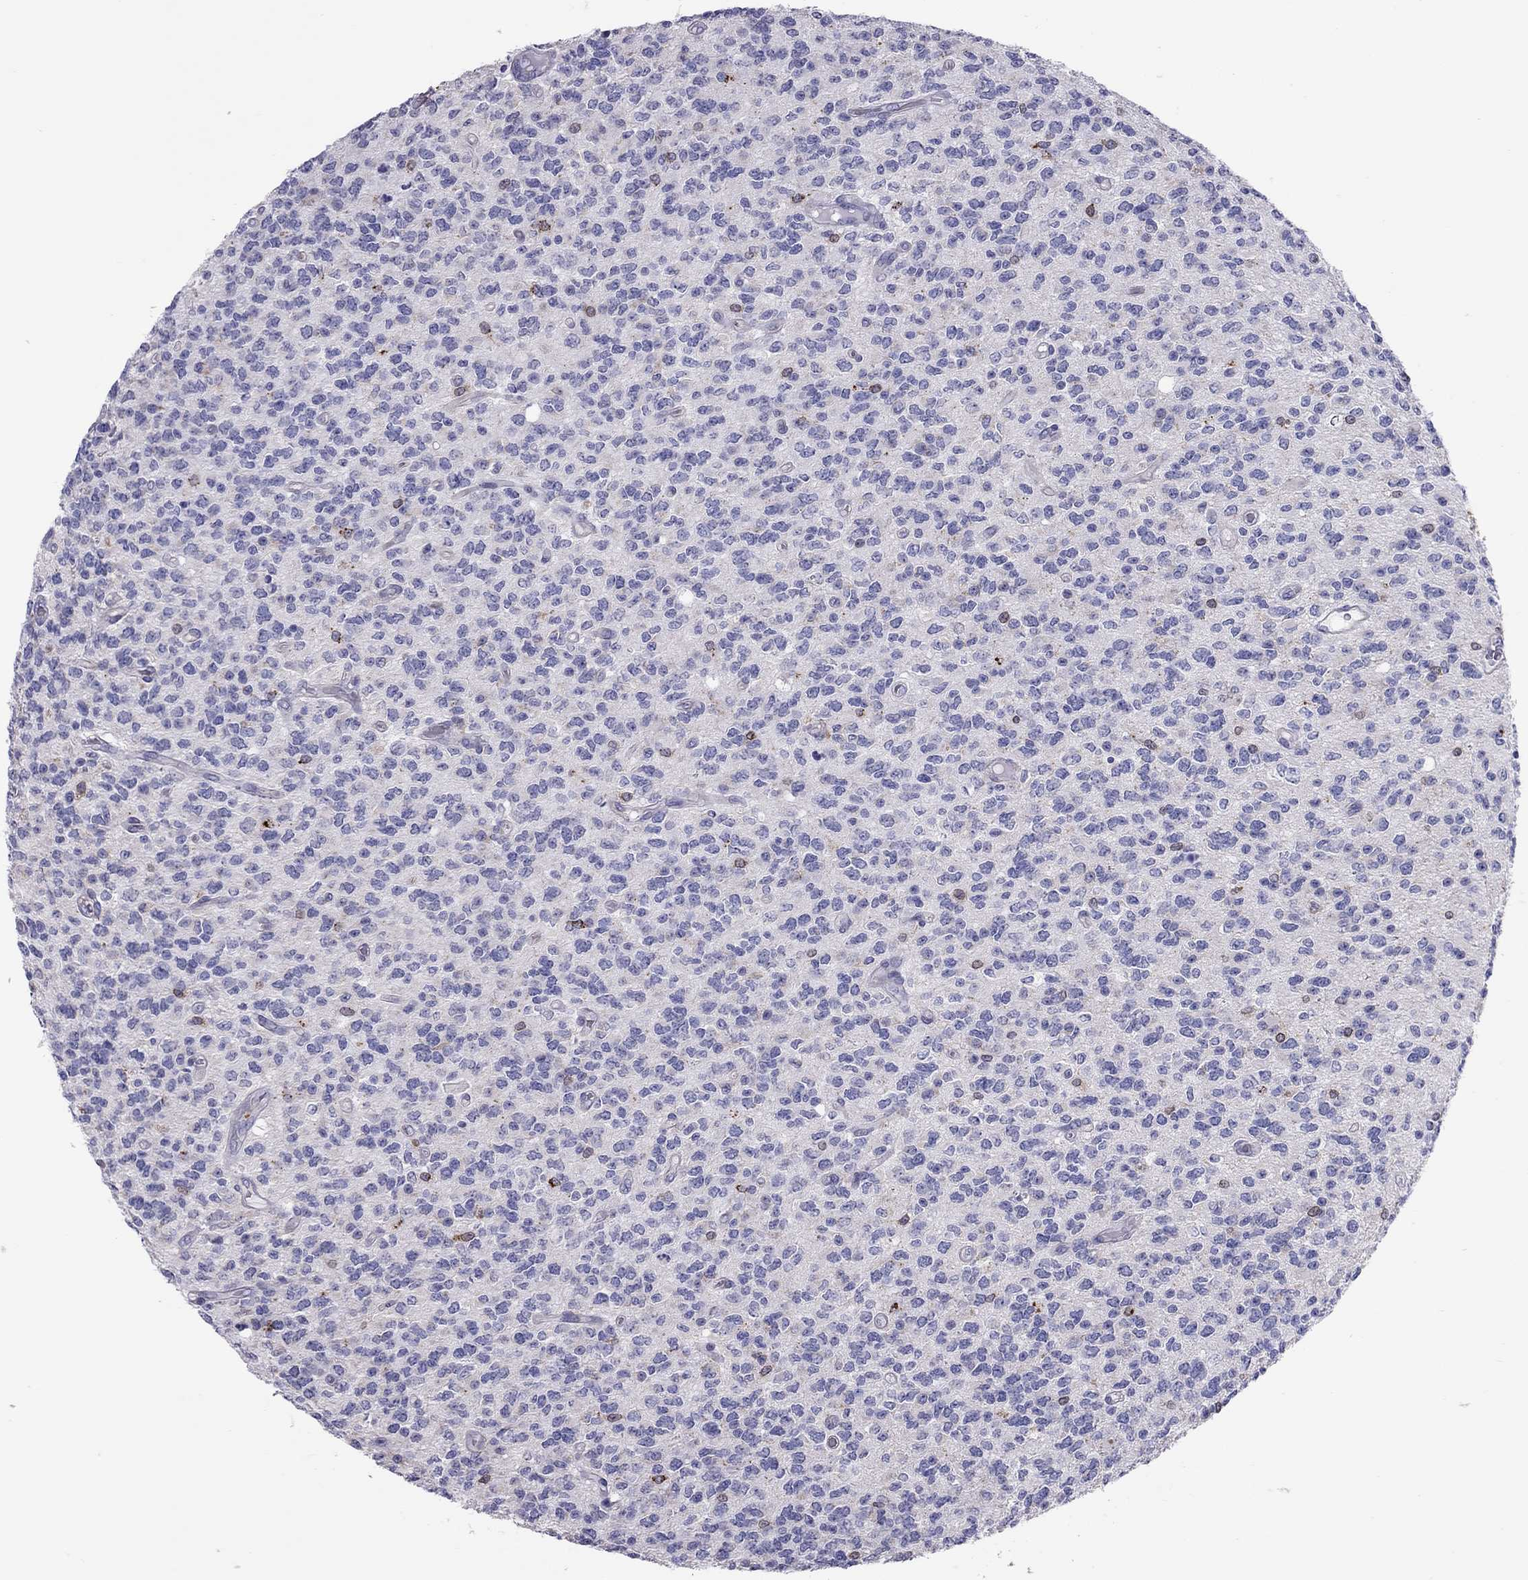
{"staining": {"intensity": "negative", "quantity": "none", "location": "none"}, "tissue": "glioma", "cell_type": "Tumor cells", "image_type": "cancer", "snomed": [{"axis": "morphology", "description": "Glioma, malignant, Low grade"}, {"axis": "topography", "description": "Brain"}], "caption": "This is an immunohistochemistry image of malignant glioma (low-grade). There is no staining in tumor cells.", "gene": "ADORA2A", "patient": {"sex": "female", "age": 45}}